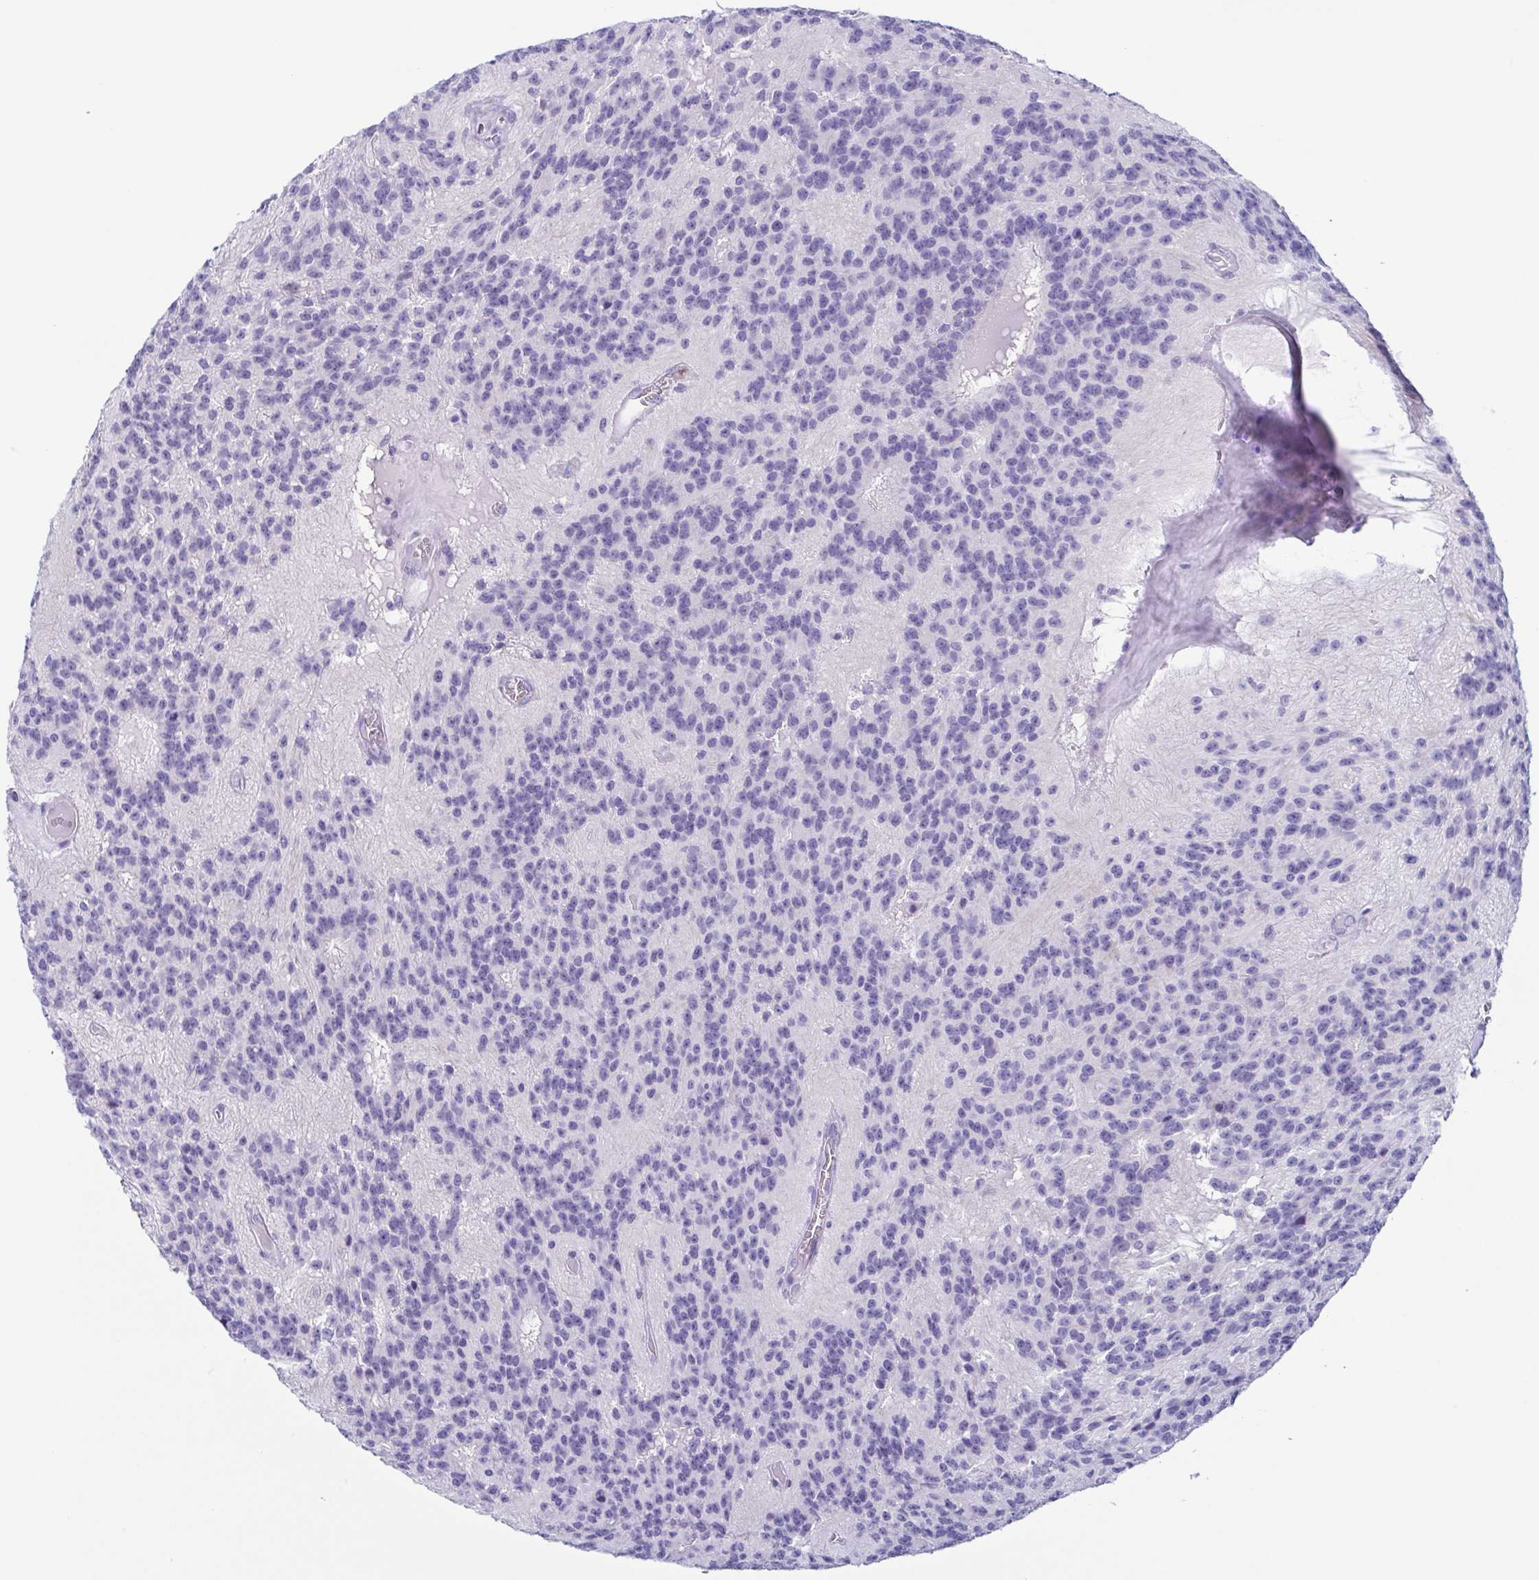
{"staining": {"intensity": "negative", "quantity": "none", "location": "none"}, "tissue": "glioma", "cell_type": "Tumor cells", "image_type": "cancer", "snomed": [{"axis": "morphology", "description": "Glioma, malignant, Low grade"}, {"axis": "topography", "description": "Brain"}], "caption": "This is an immunohistochemistry photomicrograph of malignant glioma (low-grade). There is no expression in tumor cells.", "gene": "AZU1", "patient": {"sex": "male", "age": 31}}